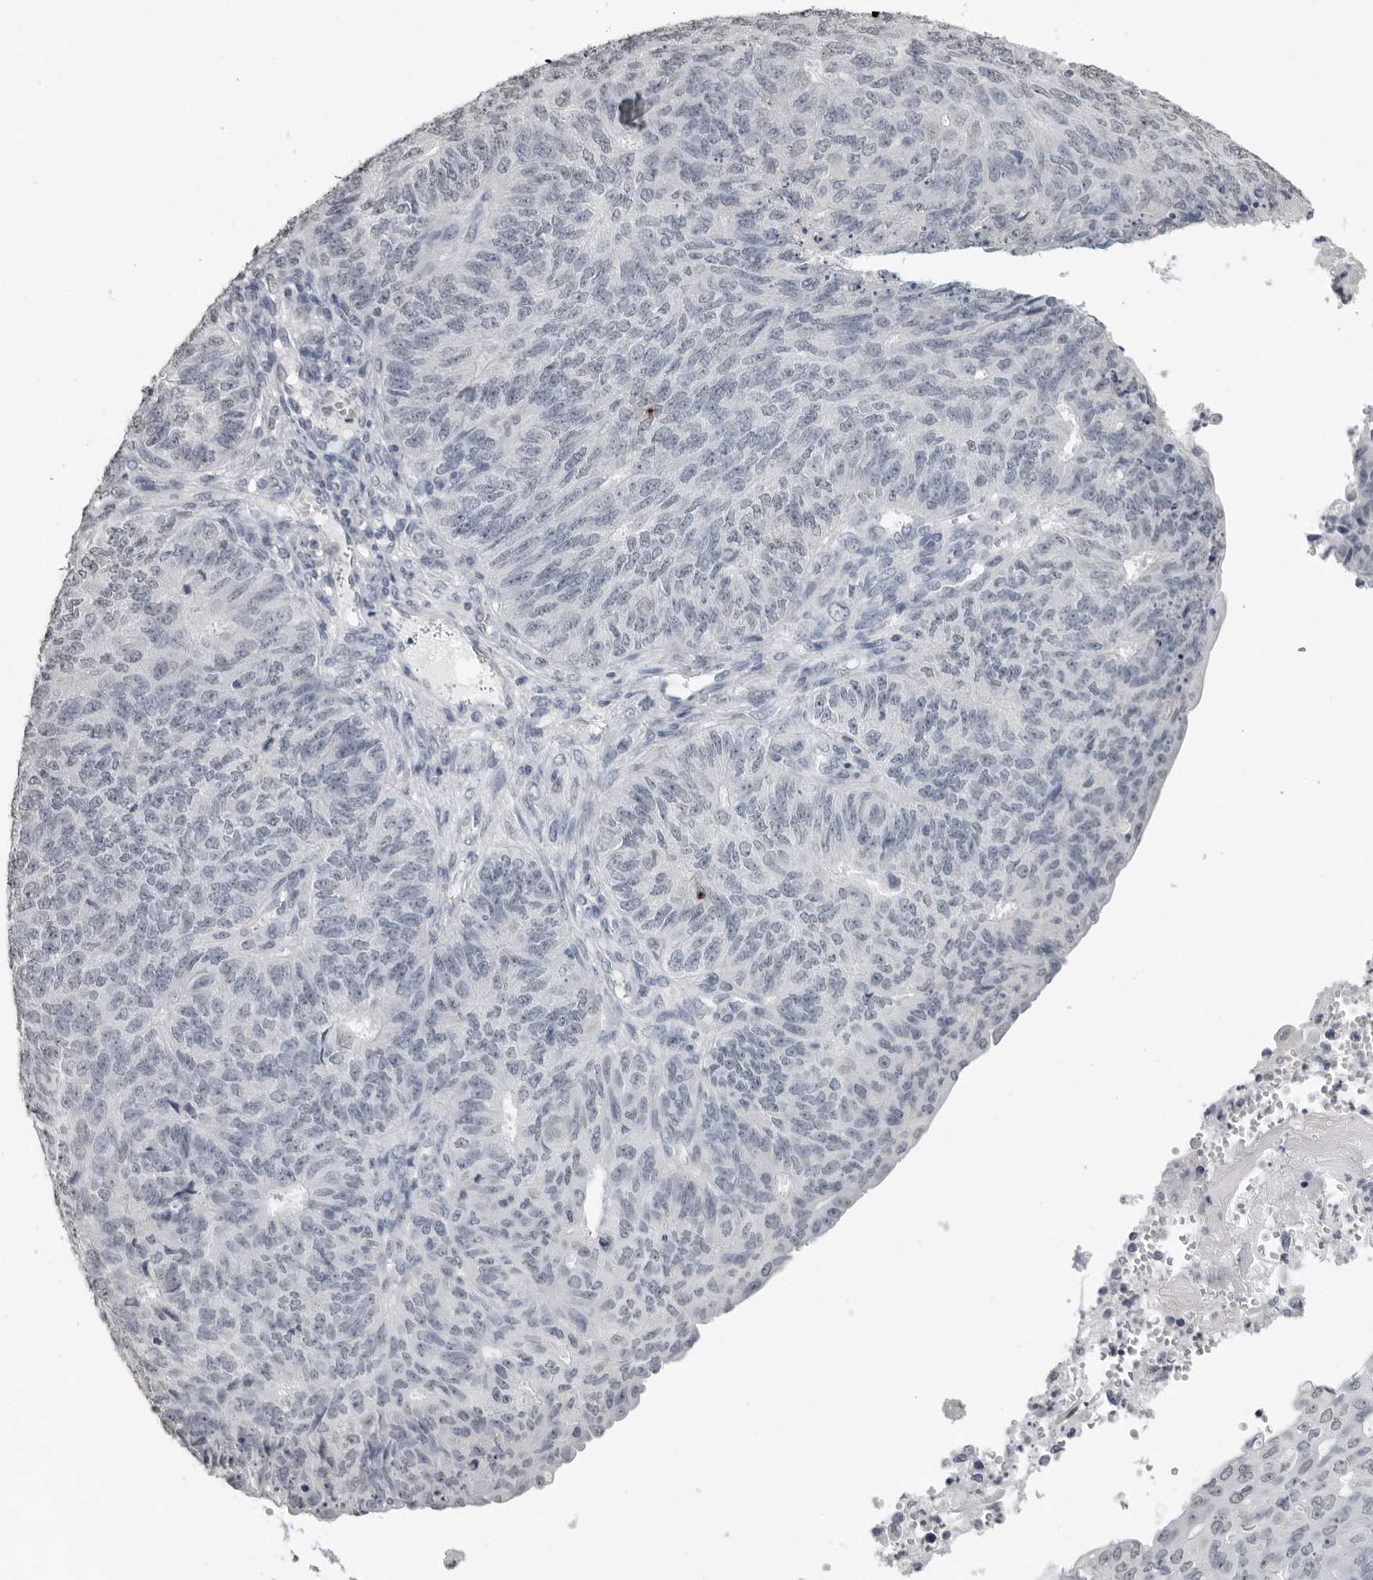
{"staining": {"intensity": "negative", "quantity": "none", "location": "none"}, "tissue": "endometrial cancer", "cell_type": "Tumor cells", "image_type": "cancer", "snomed": [{"axis": "morphology", "description": "Adenocarcinoma, NOS"}, {"axis": "topography", "description": "Endometrium"}], "caption": "IHC histopathology image of endometrial cancer stained for a protein (brown), which shows no expression in tumor cells.", "gene": "HEPACAM", "patient": {"sex": "female", "age": 32}}